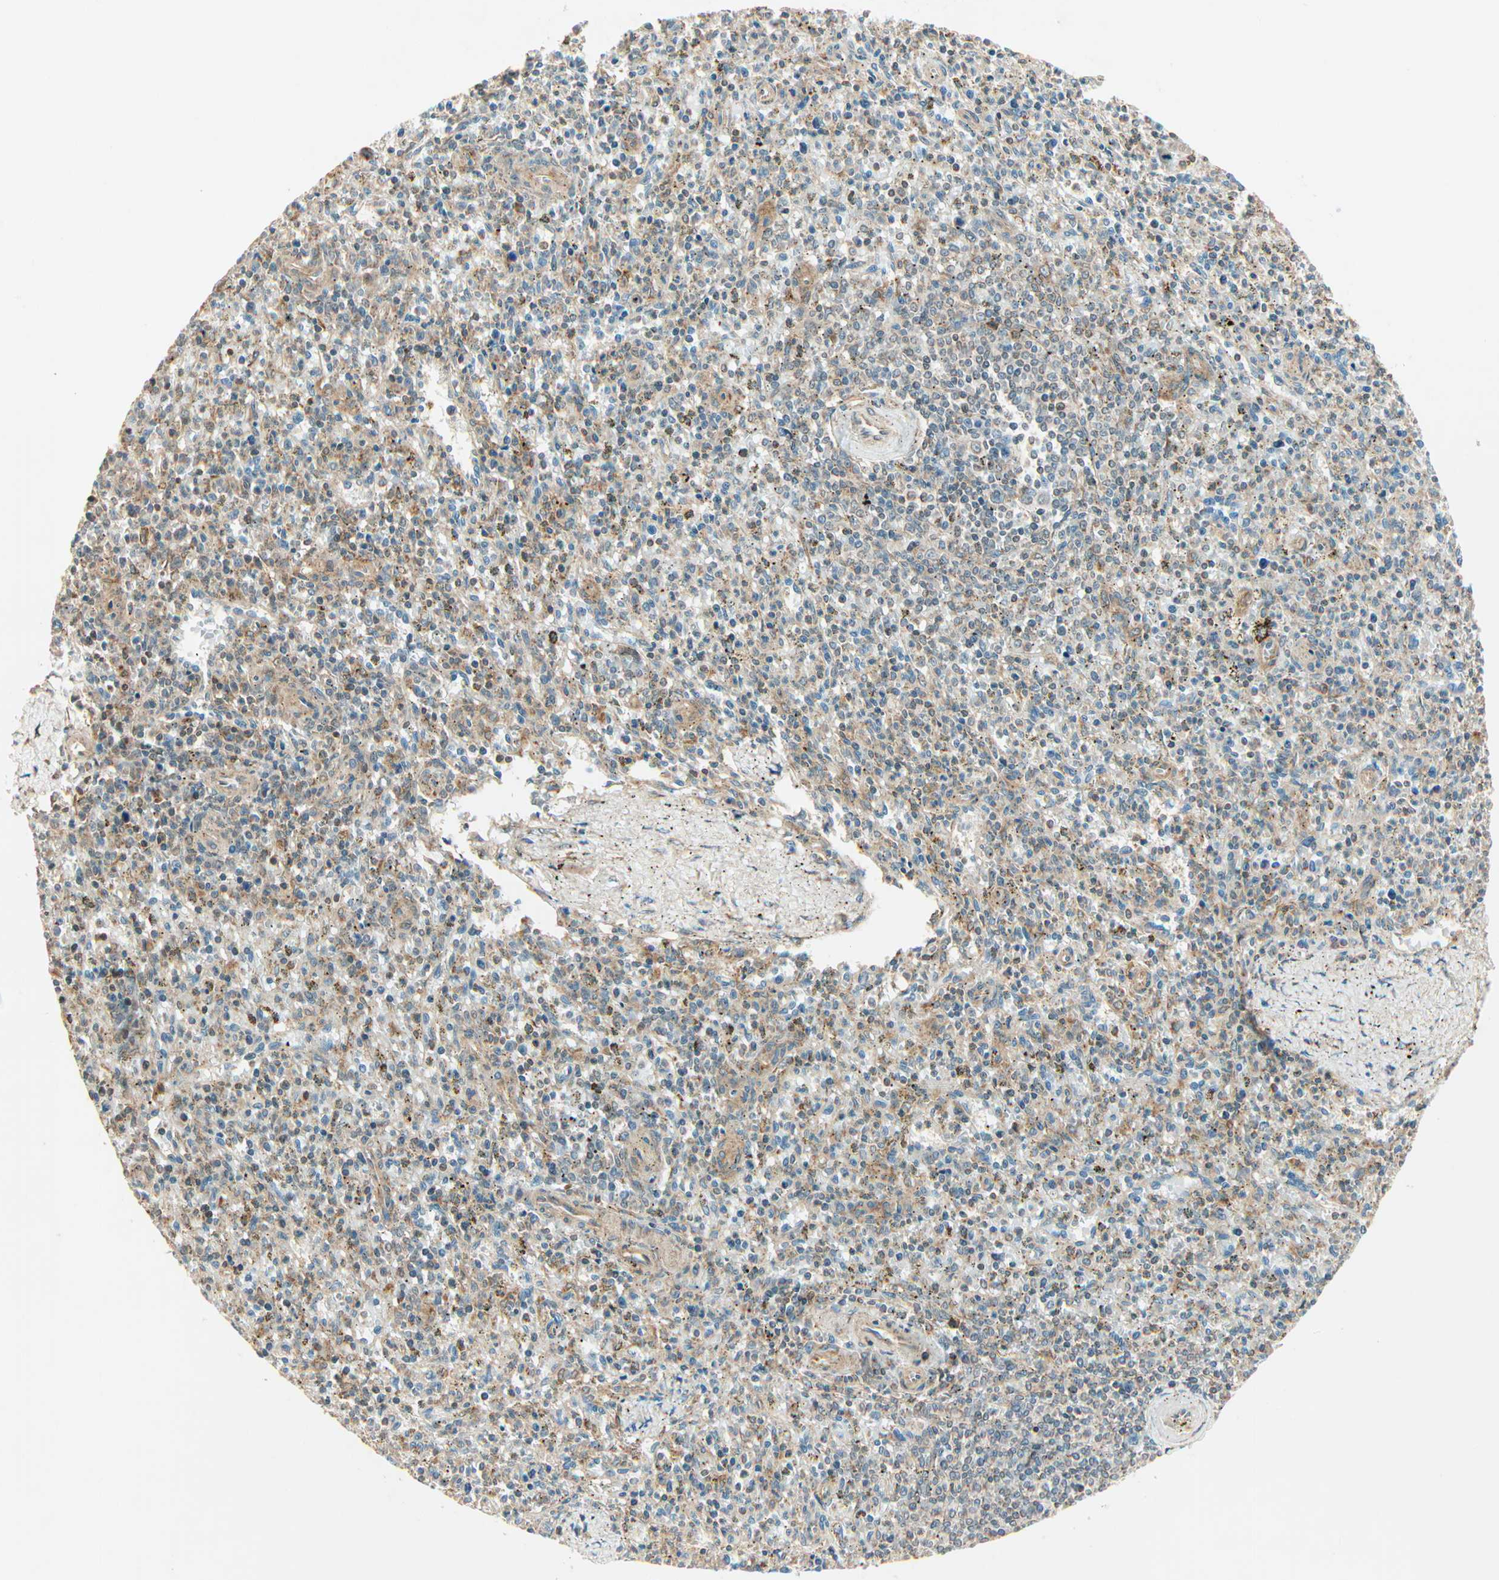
{"staining": {"intensity": "moderate", "quantity": "<25%", "location": "cytoplasmic/membranous"}, "tissue": "spleen", "cell_type": "Cells in red pulp", "image_type": "normal", "snomed": [{"axis": "morphology", "description": "Normal tissue, NOS"}, {"axis": "topography", "description": "Spleen"}], "caption": "Brown immunohistochemical staining in benign spleen demonstrates moderate cytoplasmic/membranous positivity in approximately <25% of cells in red pulp. (IHC, brightfield microscopy, high magnification).", "gene": "PNPLA6", "patient": {"sex": "male", "age": 72}}